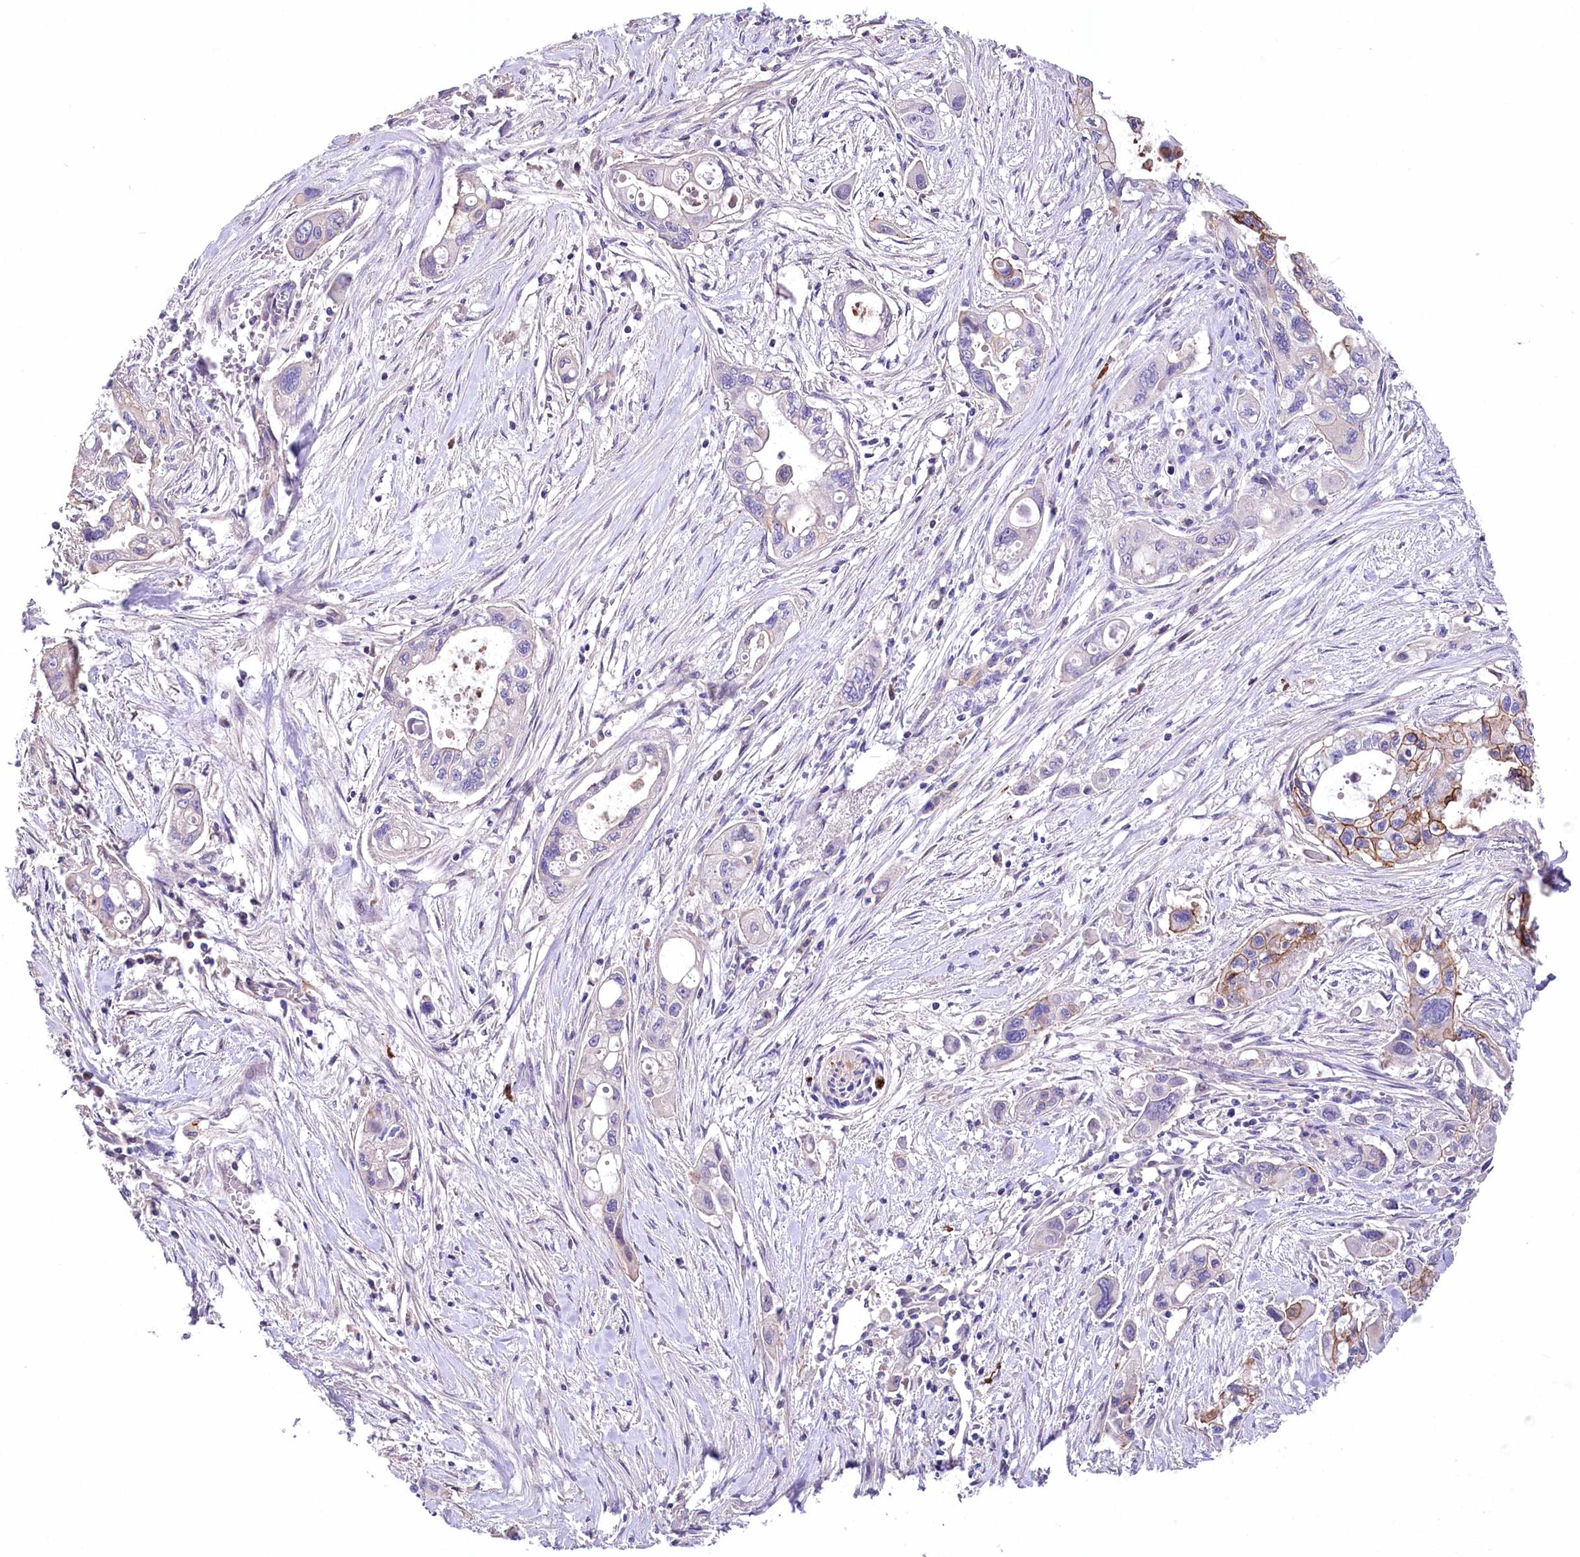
{"staining": {"intensity": "moderate", "quantity": "<25%", "location": "cytoplasmic/membranous"}, "tissue": "pancreatic cancer", "cell_type": "Tumor cells", "image_type": "cancer", "snomed": [{"axis": "morphology", "description": "Adenocarcinoma, NOS"}, {"axis": "topography", "description": "Pancreas"}], "caption": "An IHC micrograph of tumor tissue is shown. Protein staining in brown shows moderate cytoplasmic/membranous positivity in pancreatic adenocarcinoma within tumor cells. (DAB (3,3'-diaminobenzidine) IHC, brown staining for protein, blue staining for nuclei).", "gene": "CEP164", "patient": {"sex": "male", "age": 75}}